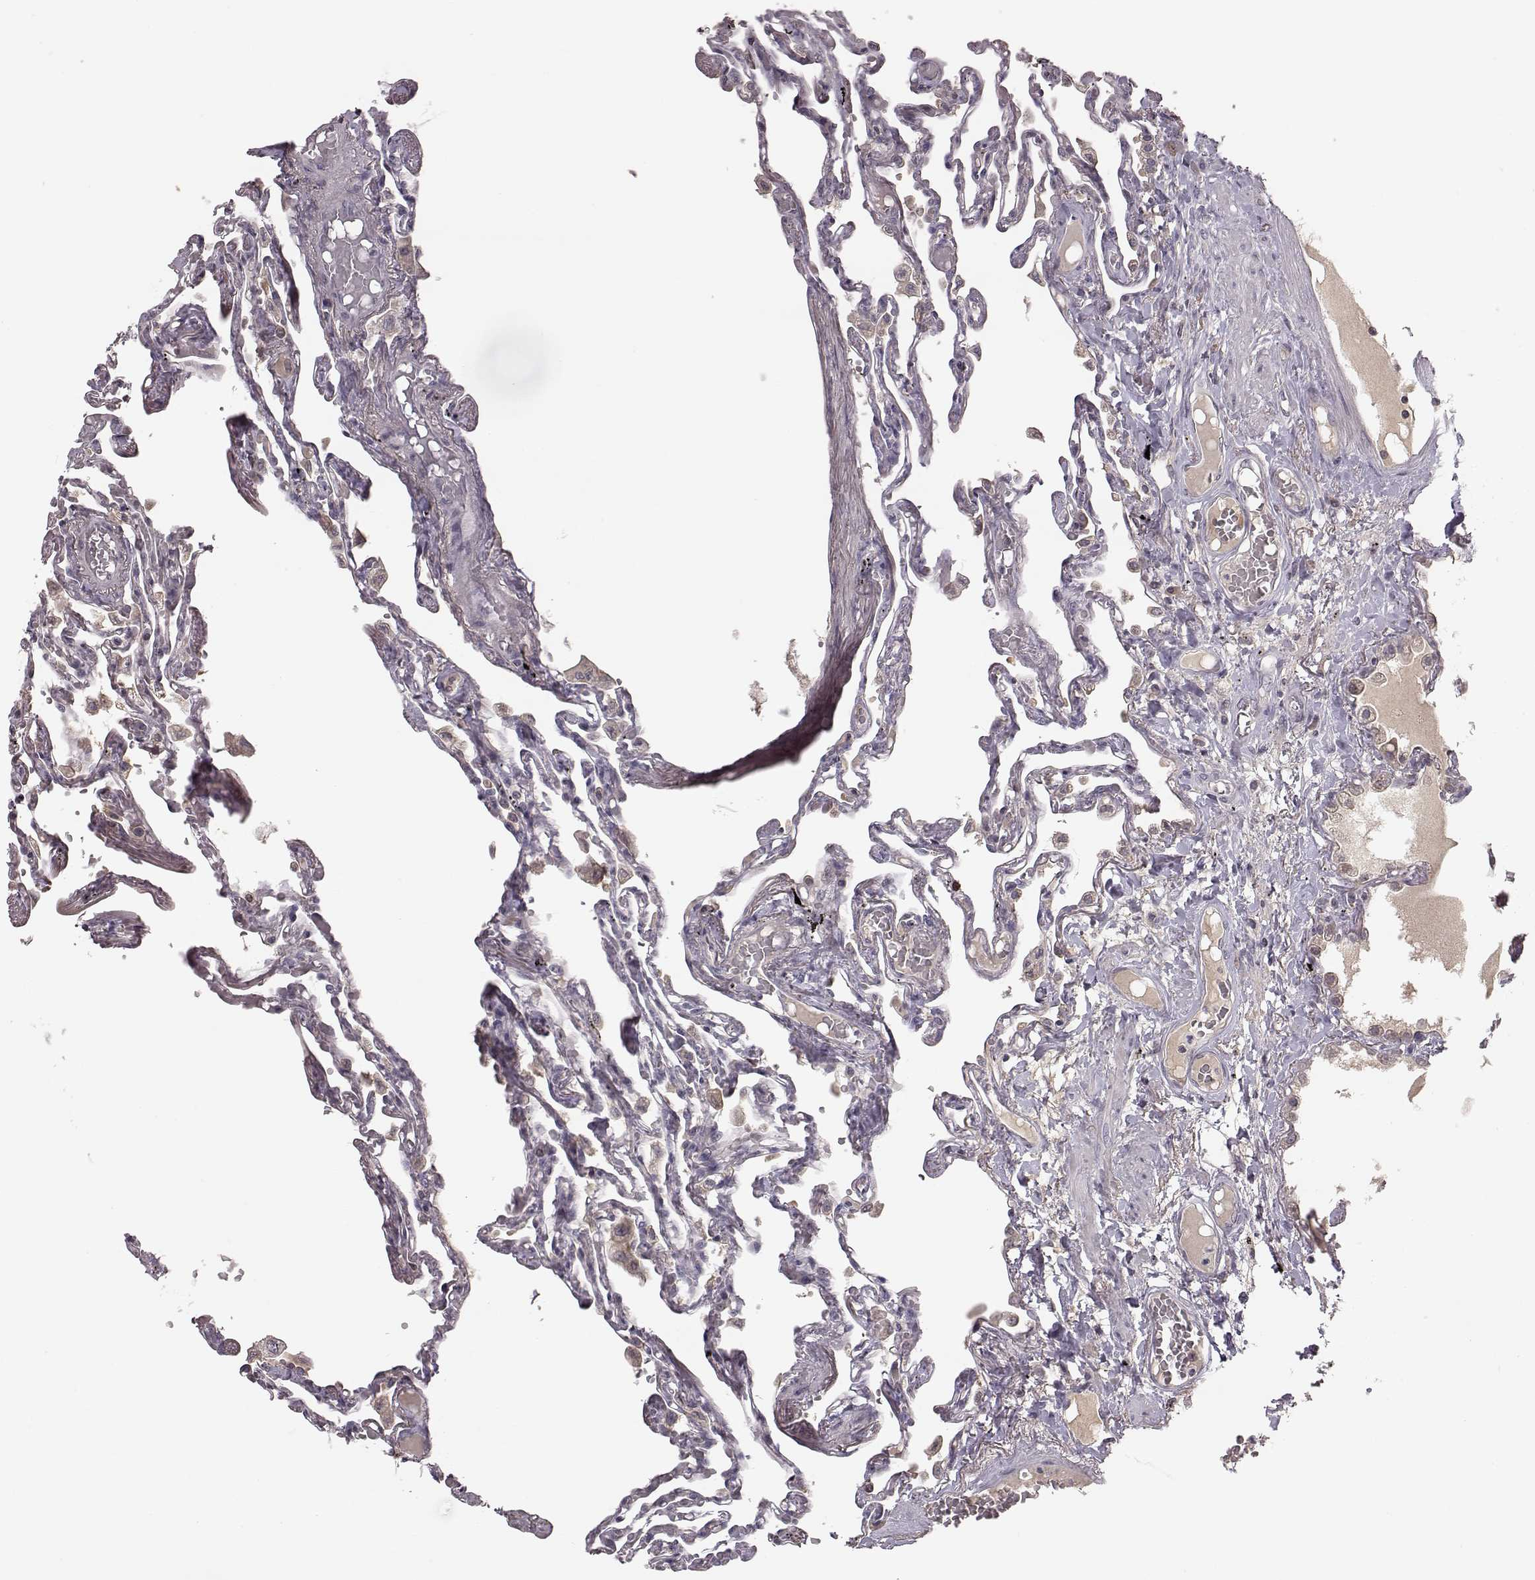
{"staining": {"intensity": "negative", "quantity": "none", "location": "none"}, "tissue": "lung", "cell_type": "Alveolar cells", "image_type": "normal", "snomed": [{"axis": "morphology", "description": "Normal tissue, NOS"}, {"axis": "morphology", "description": "Adenocarcinoma, NOS"}, {"axis": "topography", "description": "Cartilage tissue"}, {"axis": "topography", "description": "Lung"}], "caption": "This is a histopathology image of immunohistochemistry (IHC) staining of benign lung, which shows no staining in alveolar cells. Brightfield microscopy of immunohistochemistry (IHC) stained with DAB (brown) and hematoxylin (blue), captured at high magnification.", "gene": "TLX3", "patient": {"sex": "female", "age": 67}}